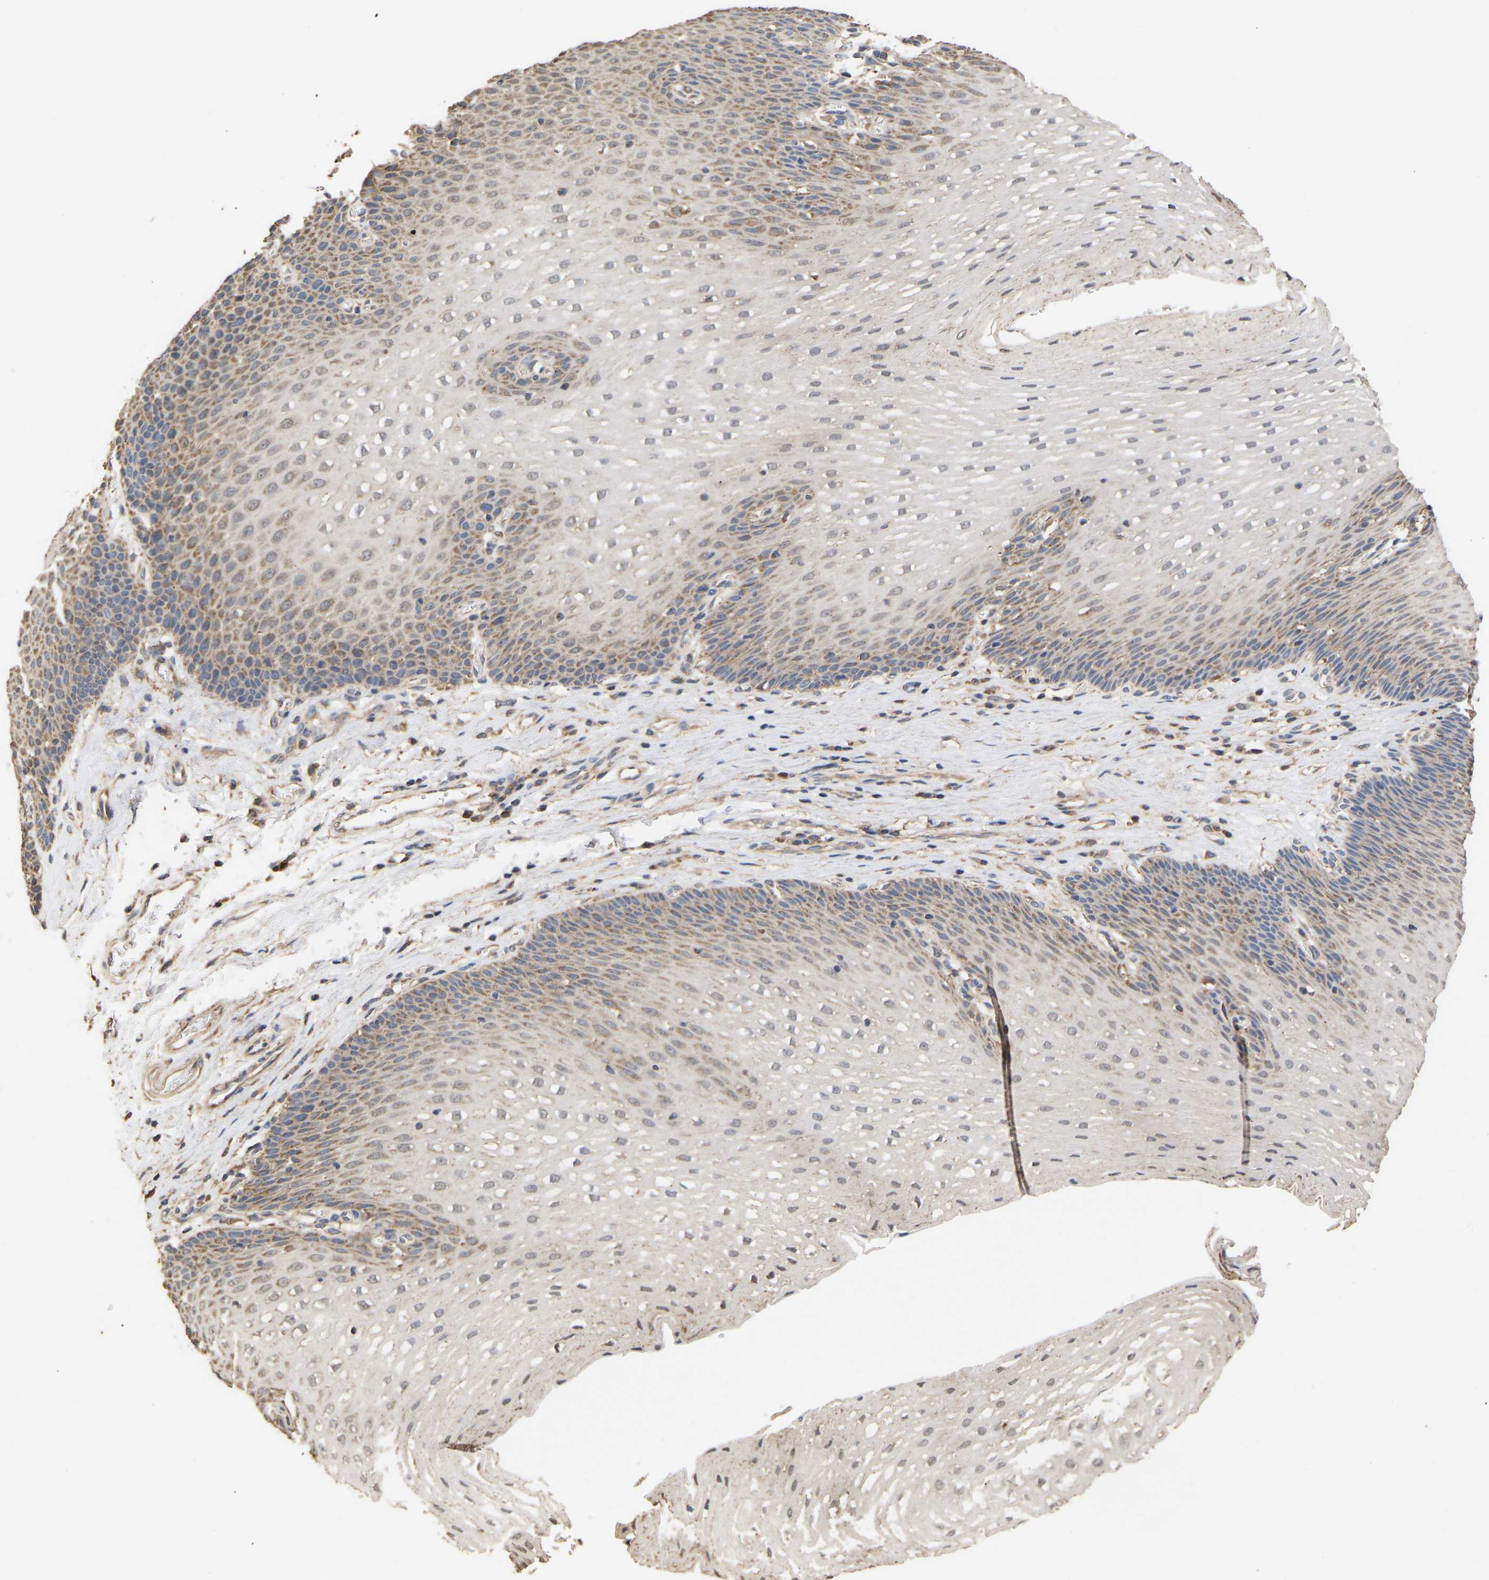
{"staining": {"intensity": "moderate", "quantity": ">75%", "location": "cytoplasmic/membranous"}, "tissue": "esophagus", "cell_type": "Squamous epithelial cells", "image_type": "normal", "snomed": [{"axis": "morphology", "description": "Normal tissue, NOS"}, {"axis": "topography", "description": "Esophagus"}], "caption": "Esophagus stained with IHC displays moderate cytoplasmic/membranous expression in about >75% of squamous epithelial cells.", "gene": "ZNF26", "patient": {"sex": "male", "age": 48}}